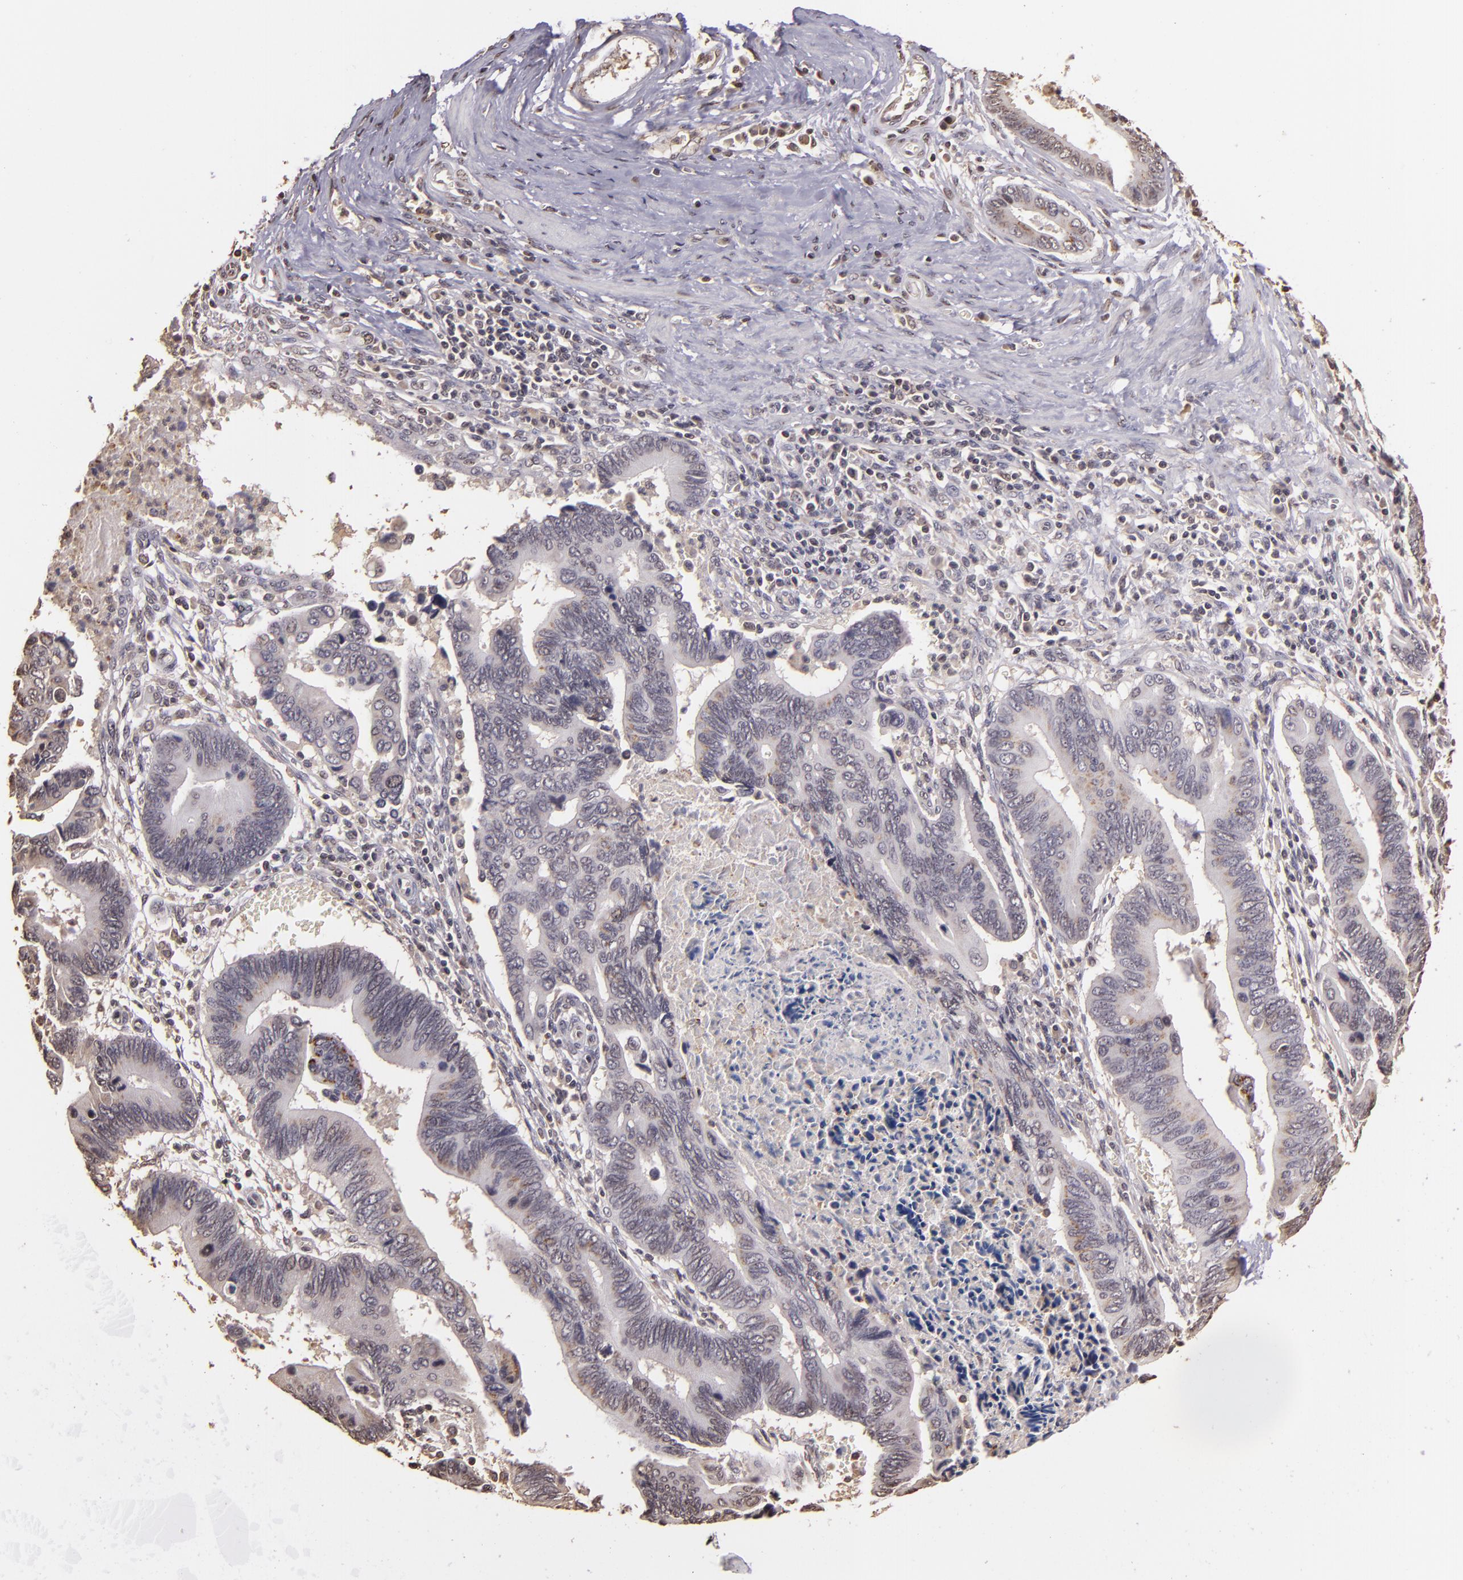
{"staining": {"intensity": "negative", "quantity": "none", "location": "none"}, "tissue": "pancreatic cancer", "cell_type": "Tumor cells", "image_type": "cancer", "snomed": [{"axis": "morphology", "description": "Adenocarcinoma, NOS"}, {"axis": "topography", "description": "Pancreas"}], "caption": "This is an IHC image of human adenocarcinoma (pancreatic). There is no staining in tumor cells.", "gene": "ARPC2", "patient": {"sex": "female", "age": 70}}